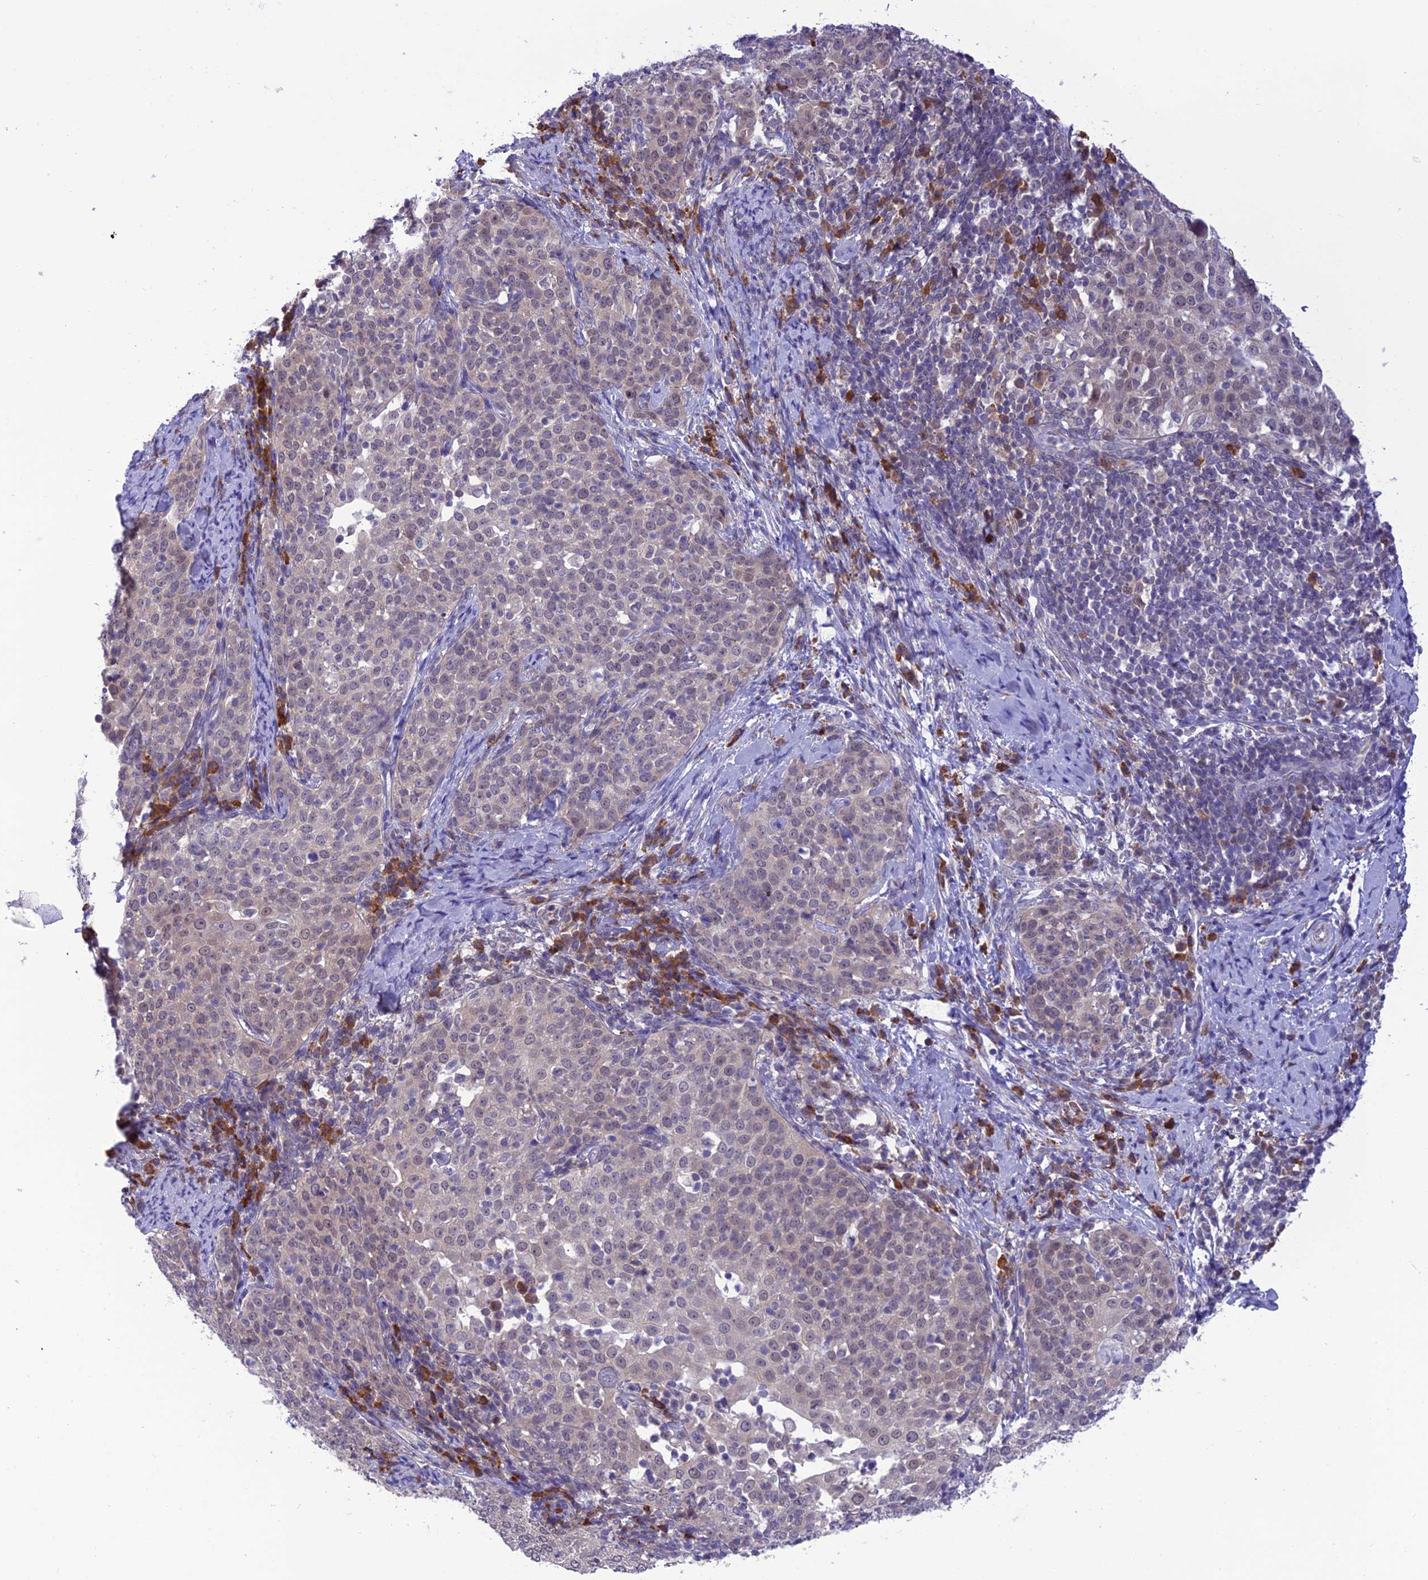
{"staining": {"intensity": "negative", "quantity": "none", "location": "none"}, "tissue": "cervical cancer", "cell_type": "Tumor cells", "image_type": "cancer", "snomed": [{"axis": "morphology", "description": "Squamous cell carcinoma, NOS"}, {"axis": "topography", "description": "Cervix"}], "caption": "A histopathology image of human cervical cancer is negative for staining in tumor cells.", "gene": "RNF126", "patient": {"sex": "female", "age": 57}}